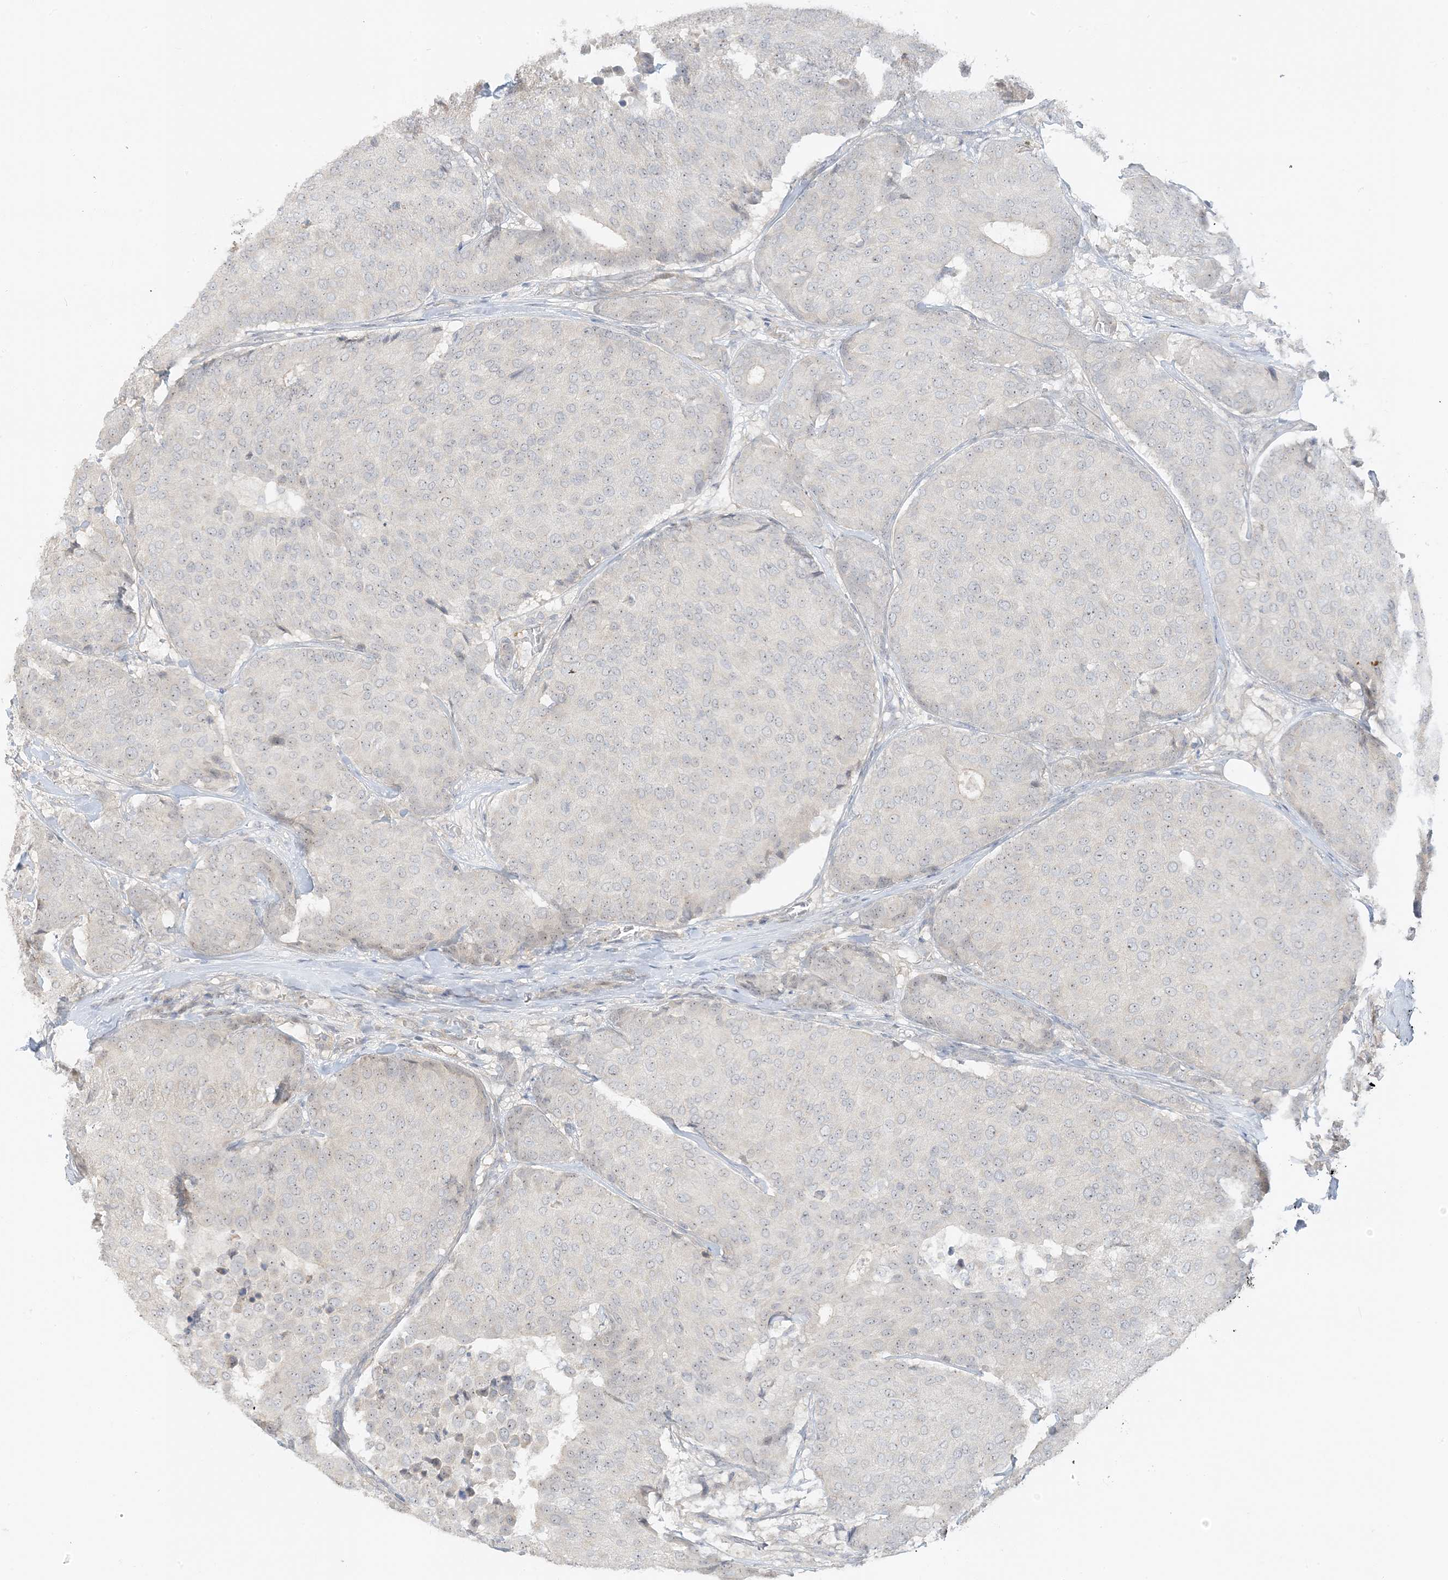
{"staining": {"intensity": "weak", "quantity": "<25%", "location": "nuclear"}, "tissue": "breast cancer", "cell_type": "Tumor cells", "image_type": "cancer", "snomed": [{"axis": "morphology", "description": "Duct carcinoma"}, {"axis": "topography", "description": "Breast"}], "caption": "Tumor cells show no significant positivity in intraductal carcinoma (breast). Nuclei are stained in blue.", "gene": "ETAA1", "patient": {"sex": "female", "age": 75}}